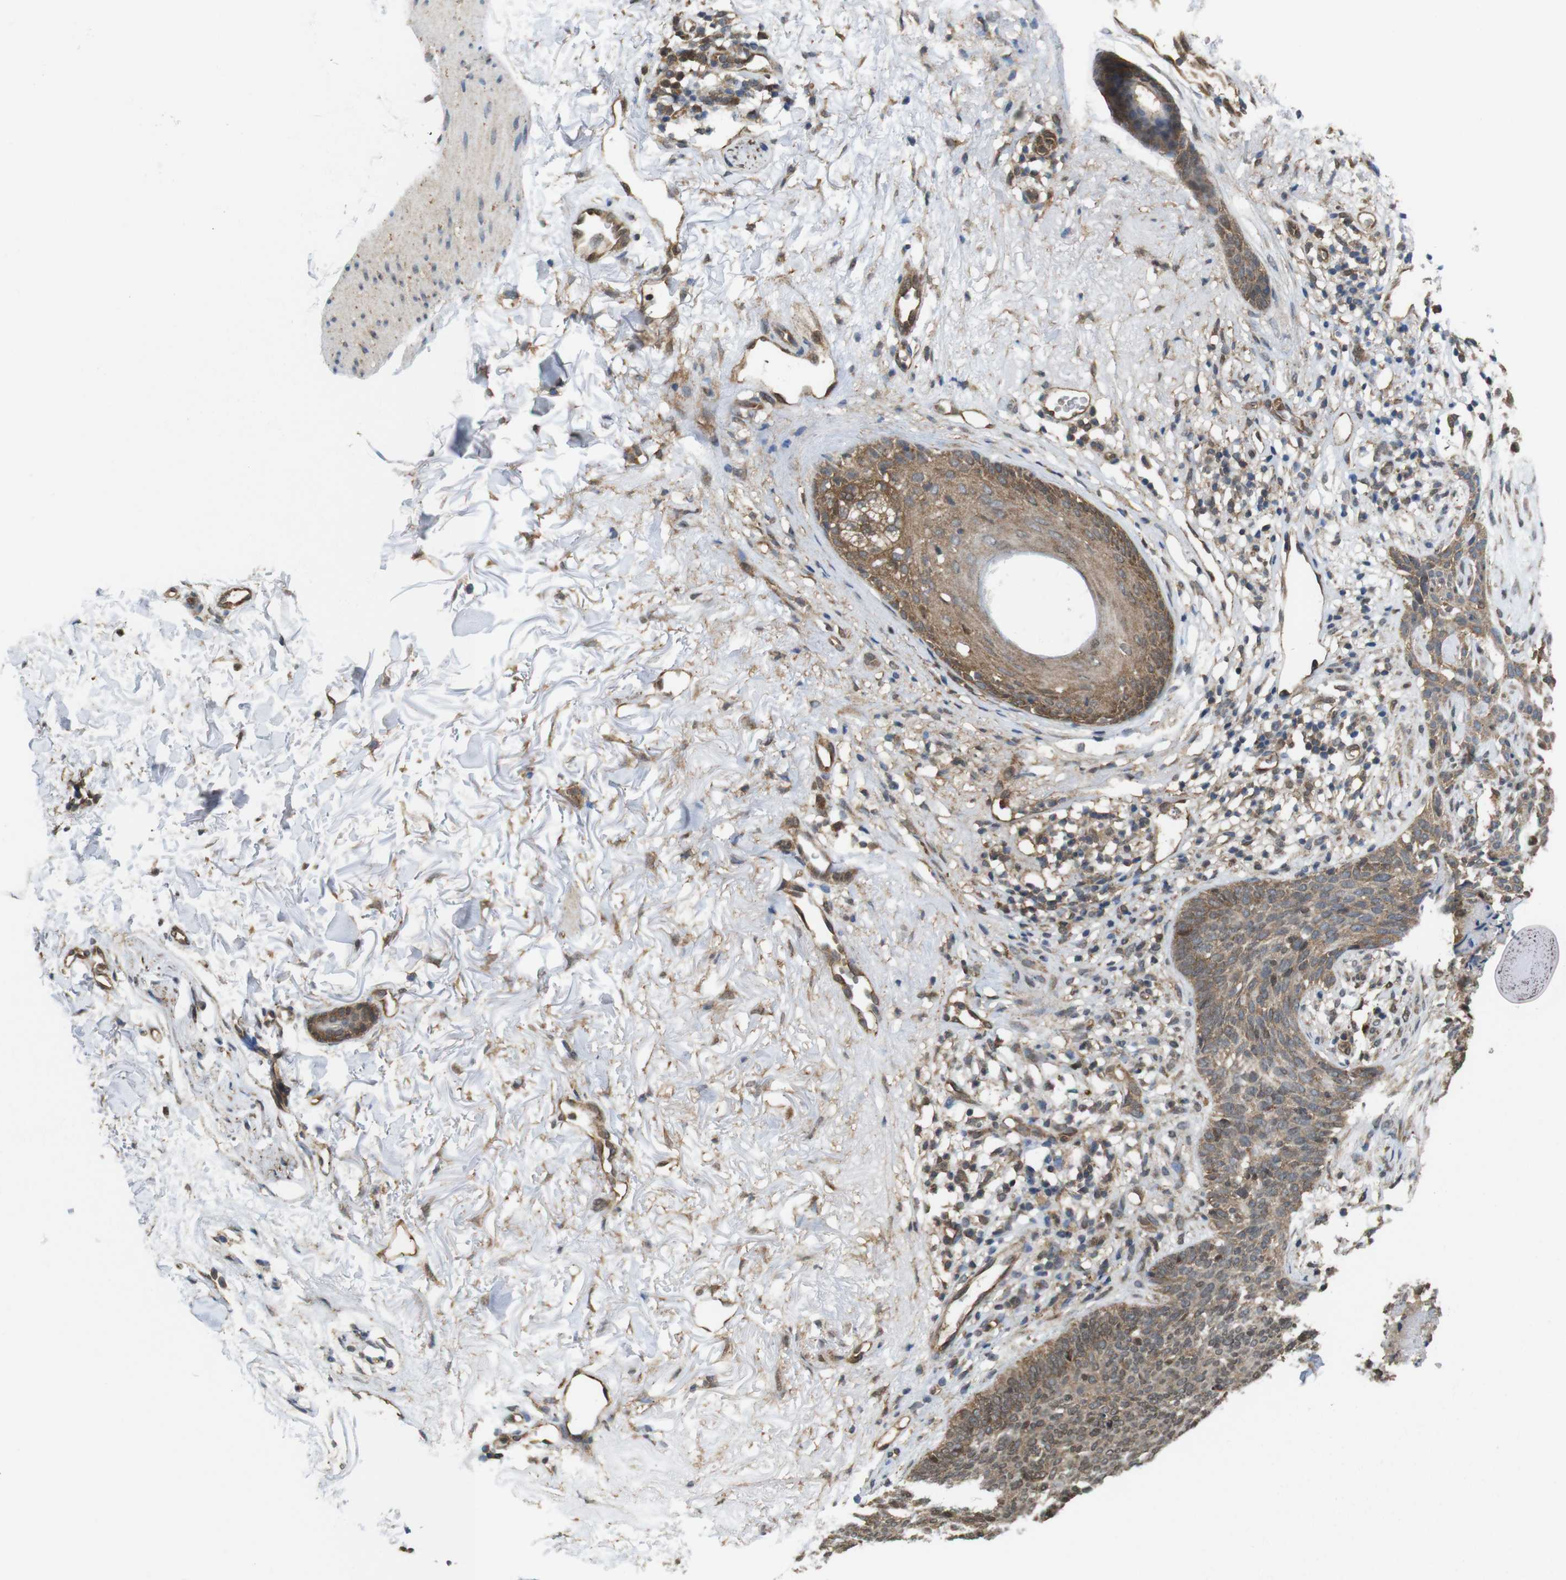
{"staining": {"intensity": "weak", "quantity": ">75%", "location": "cytoplasmic/membranous"}, "tissue": "skin cancer", "cell_type": "Tumor cells", "image_type": "cancer", "snomed": [{"axis": "morphology", "description": "Normal tissue, NOS"}, {"axis": "morphology", "description": "Basal cell carcinoma"}, {"axis": "topography", "description": "Skin"}], "caption": "Immunohistochemistry of basal cell carcinoma (skin) shows low levels of weak cytoplasmic/membranous positivity in approximately >75% of tumor cells. (Stains: DAB in brown, nuclei in blue, Microscopy: brightfield microscopy at high magnification).", "gene": "YWHAG", "patient": {"sex": "female", "age": 70}}